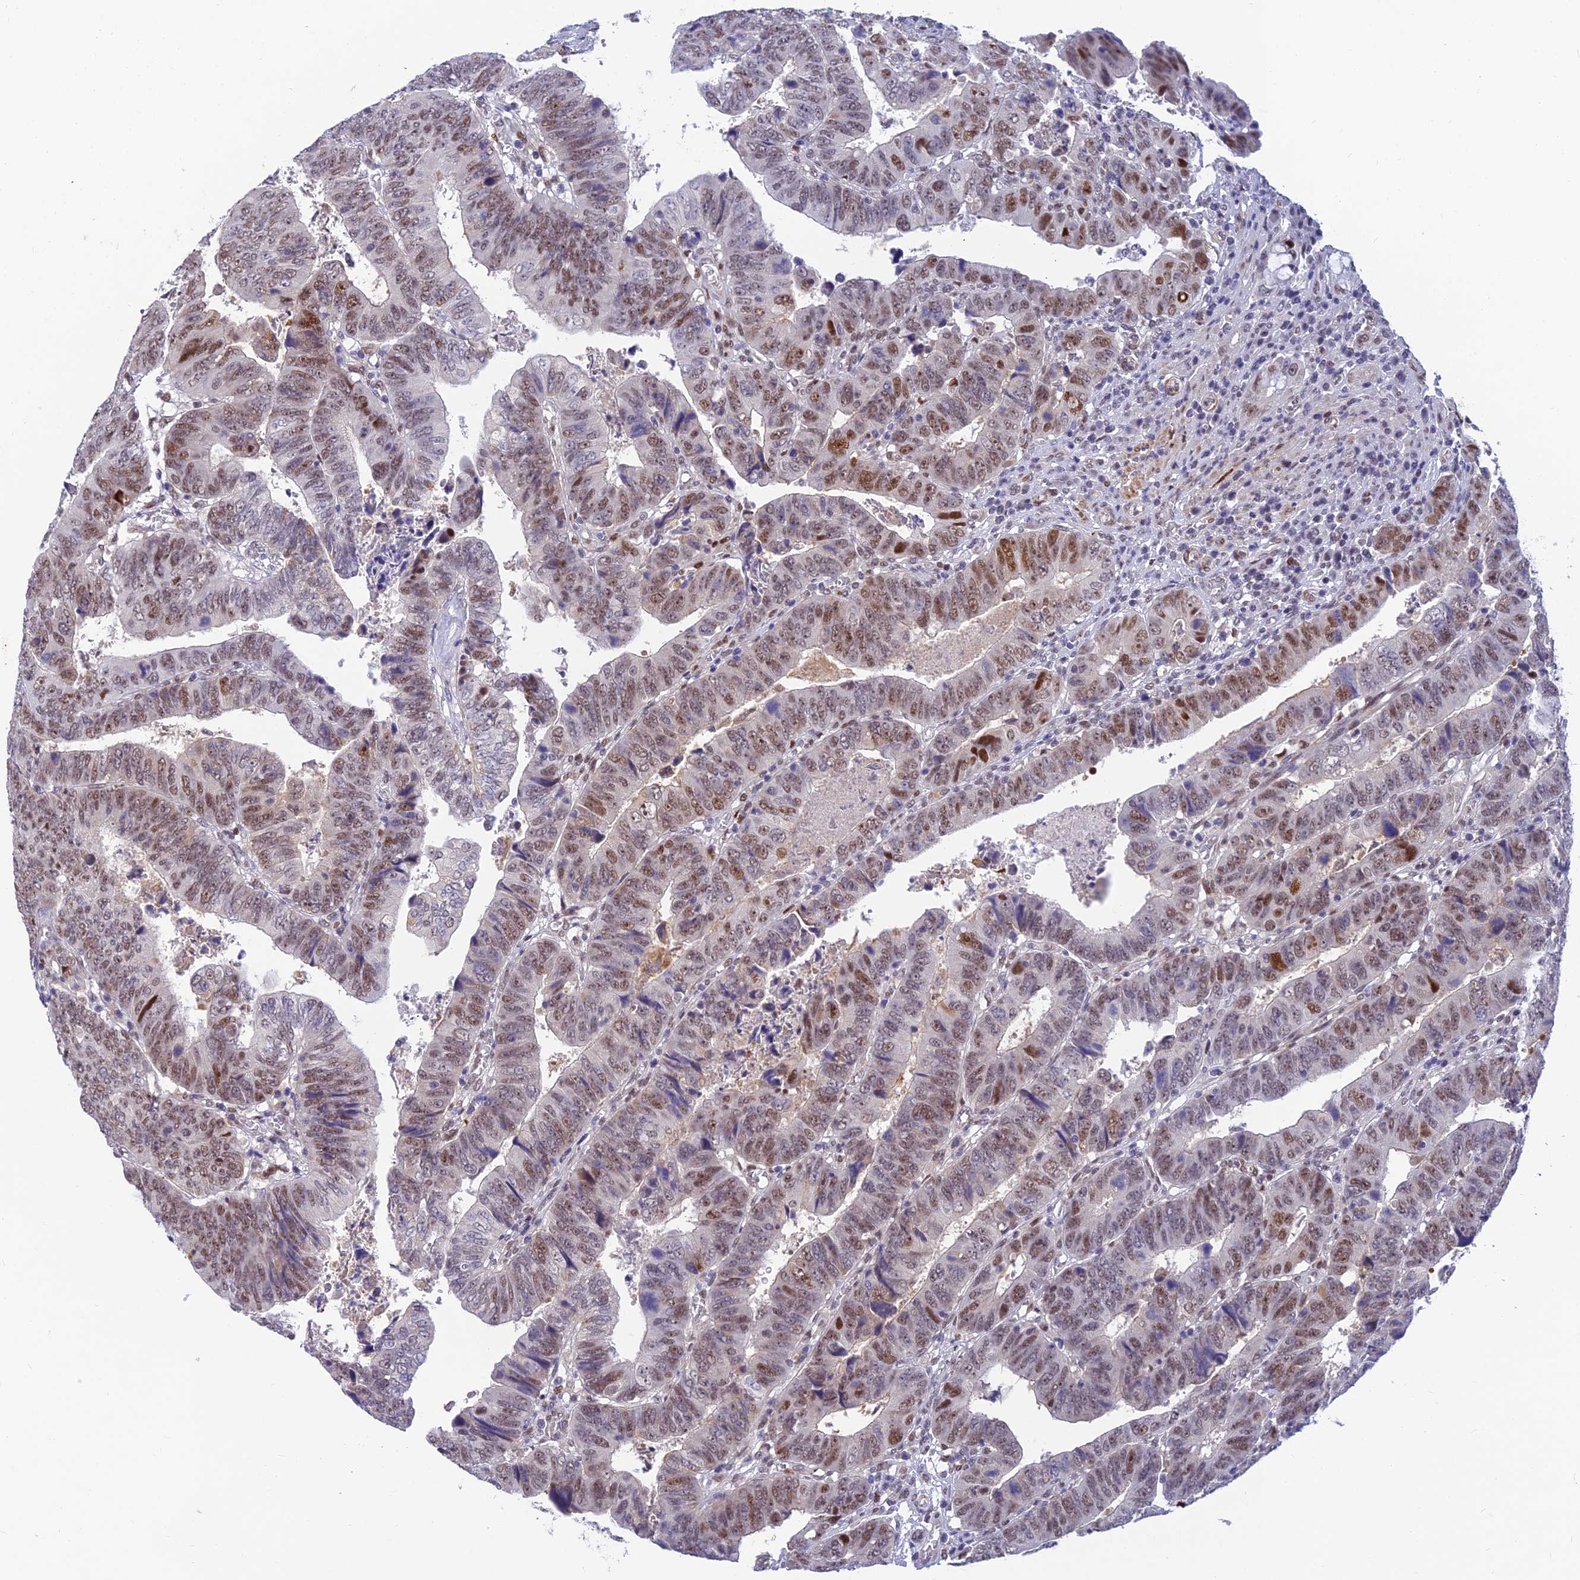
{"staining": {"intensity": "moderate", "quantity": ">75%", "location": "nuclear"}, "tissue": "colorectal cancer", "cell_type": "Tumor cells", "image_type": "cancer", "snomed": [{"axis": "morphology", "description": "Normal tissue, NOS"}, {"axis": "morphology", "description": "Adenocarcinoma, NOS"}, {"axis": "topography", "description": "Rectum"}], "caption": "IHC of colorectal cancer exhibits medium levels of moderate nuclear staining in about >75% of tumor cells.", "gene": "CLK4", "patient": {"sex": "female", "age": 65}}